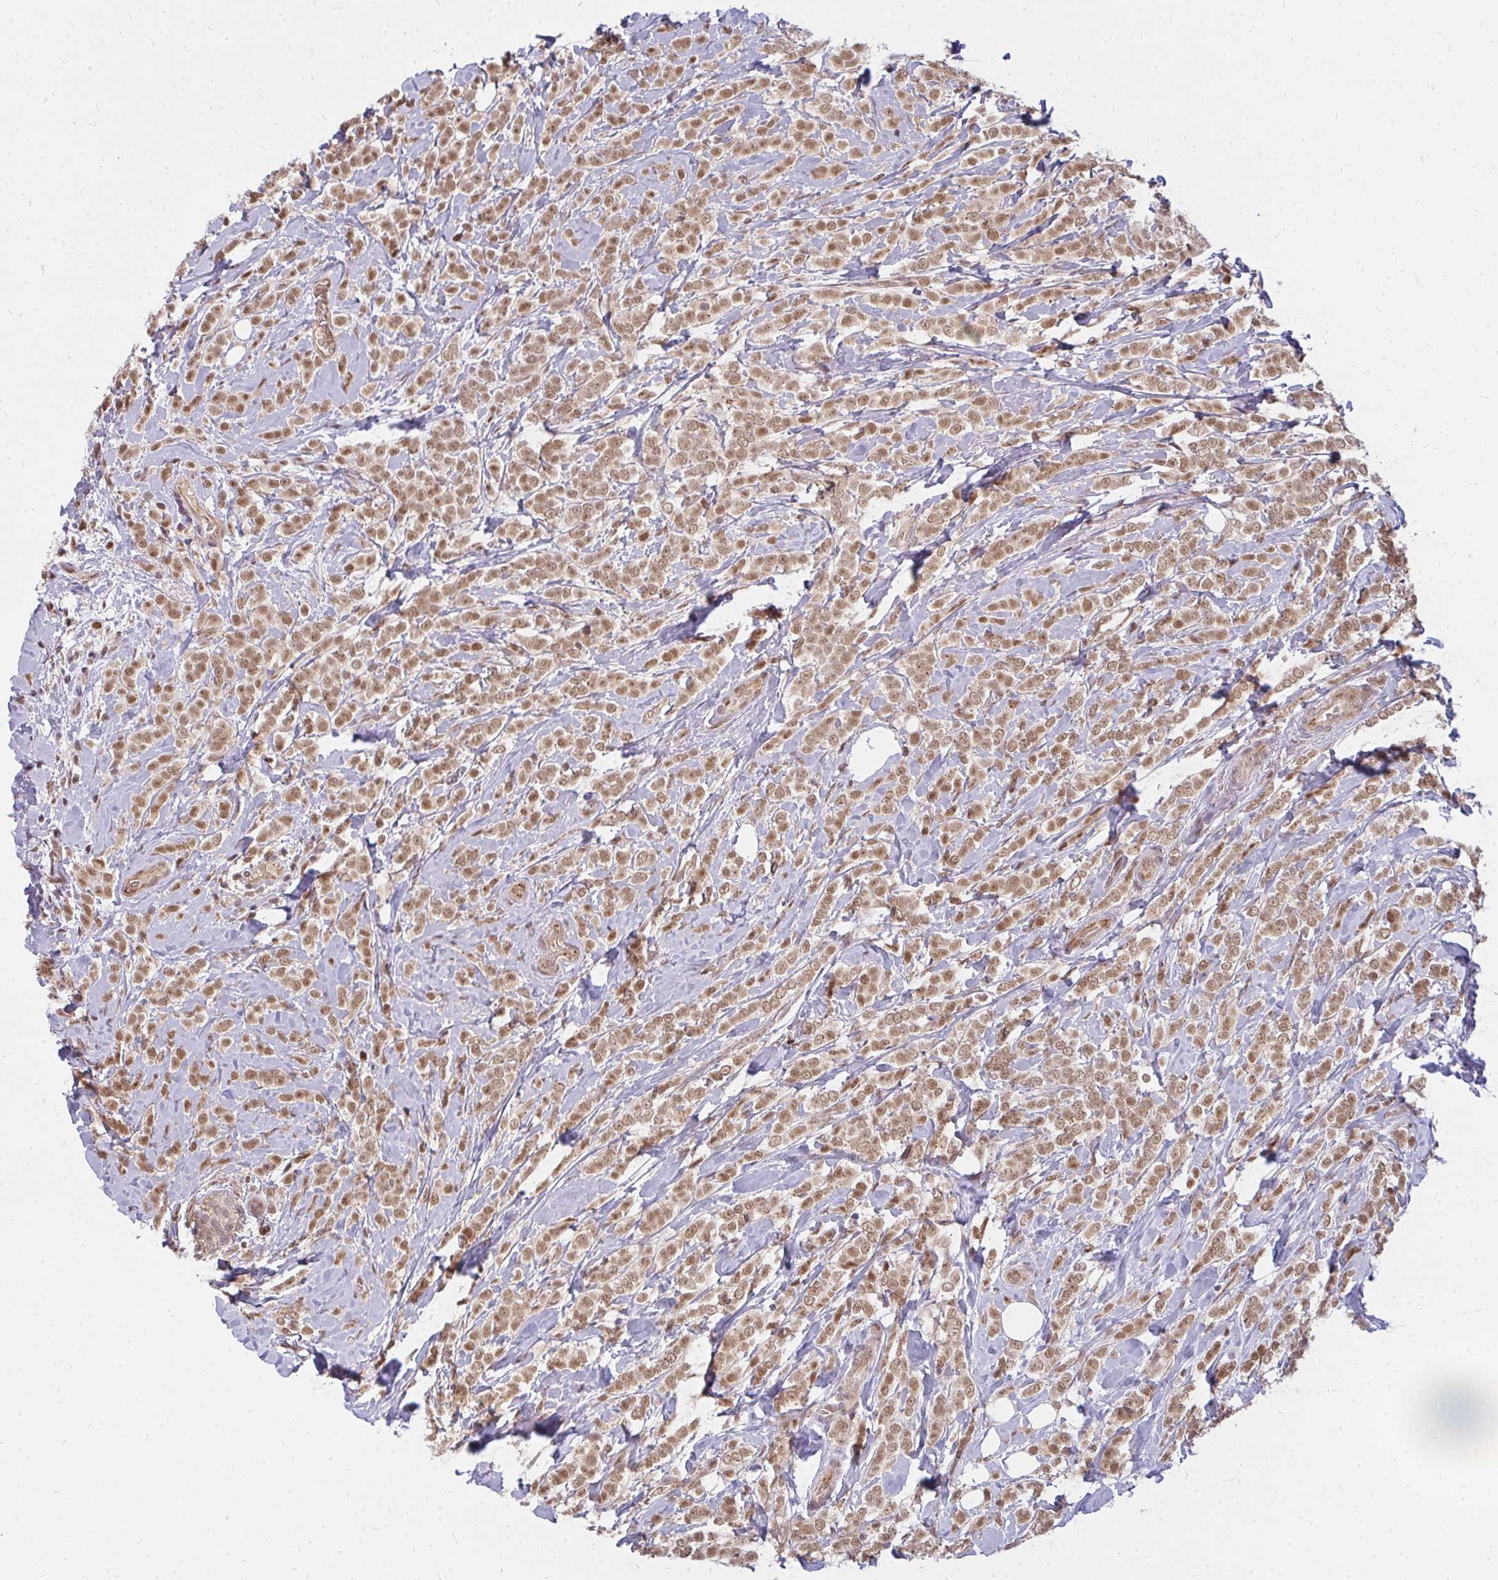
{"staining": {"intensity": "moderate", "quantity": ">75%", "location": "nuclear"}, "tissue": "breast cancer", "cell_type": "Tumor cells", "image_type": "cancer", "snomed": [{"axis": "morphology", "description": "Lobular carcinoma"}, {"axis": "topography", "description": "Breast"}], "caption": "Immunohistochemical staining of human breast lobular carcinoma shows moderate nuclear protein positivity in approximately >75% of tumor cells. (Brightfield microscopy of DAB IHC at high magnification).", "gene": "GTF3C6", "patient": {"sex": "female", "age": 49}}